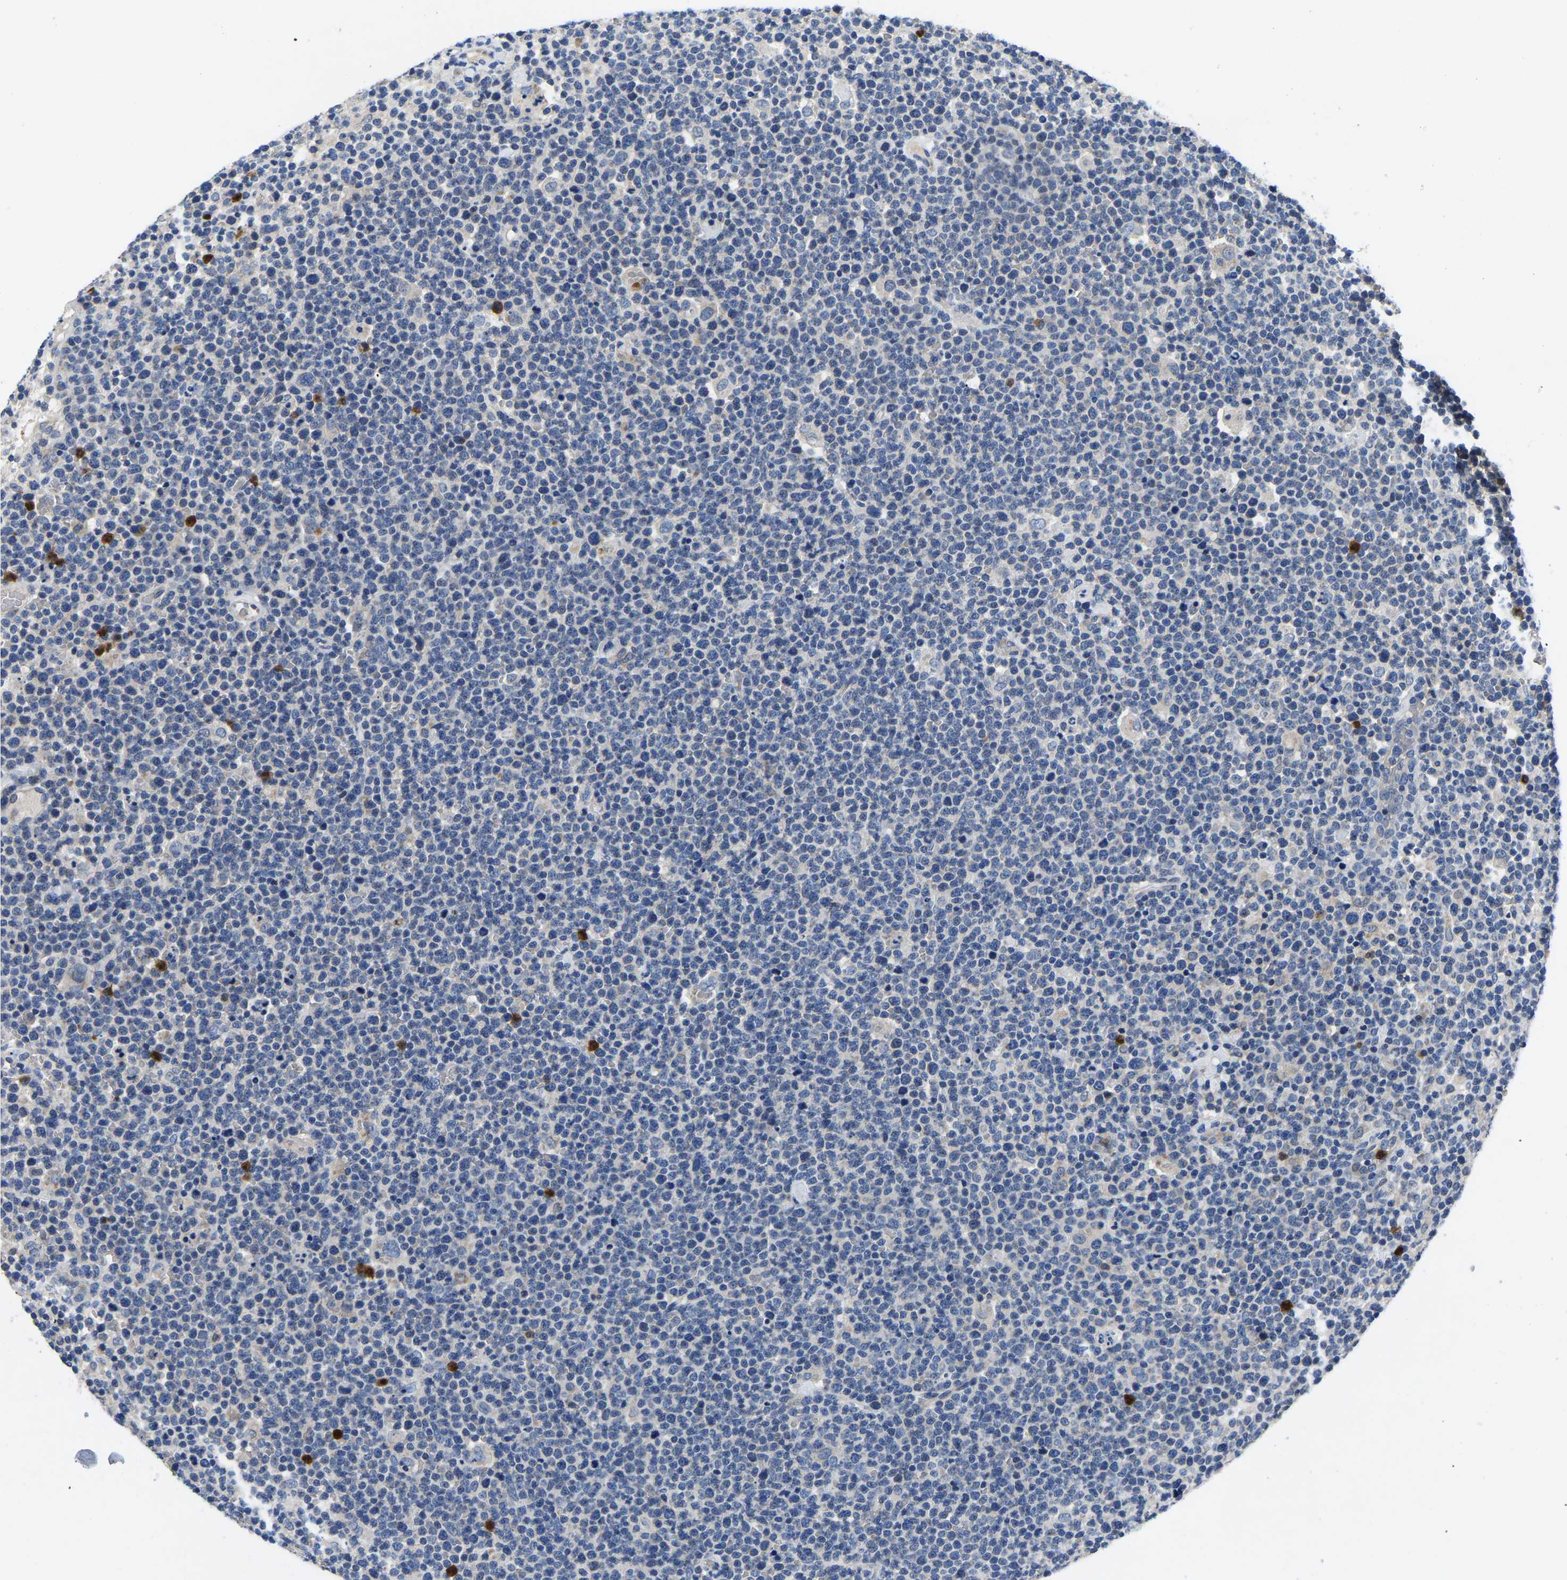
{"staining": {"intensity": "negative", "quantity": "none", "location": "none"}, "tissue": "lymphoma", "cell_type": "Tumor cells", "image_type": "cancer", "snomed": [{"axis": "morphology", "description": "Malignant lymphoma, non-Hodgkin's type, High grade"}, {"axis": "topography", "description": "Lymph node"}], "caption": "A micrograph of human lymphoma is negative for staining in tumor cells.", "gene": "TOR1B", "patient": {"sex": "male", "age": 61}}